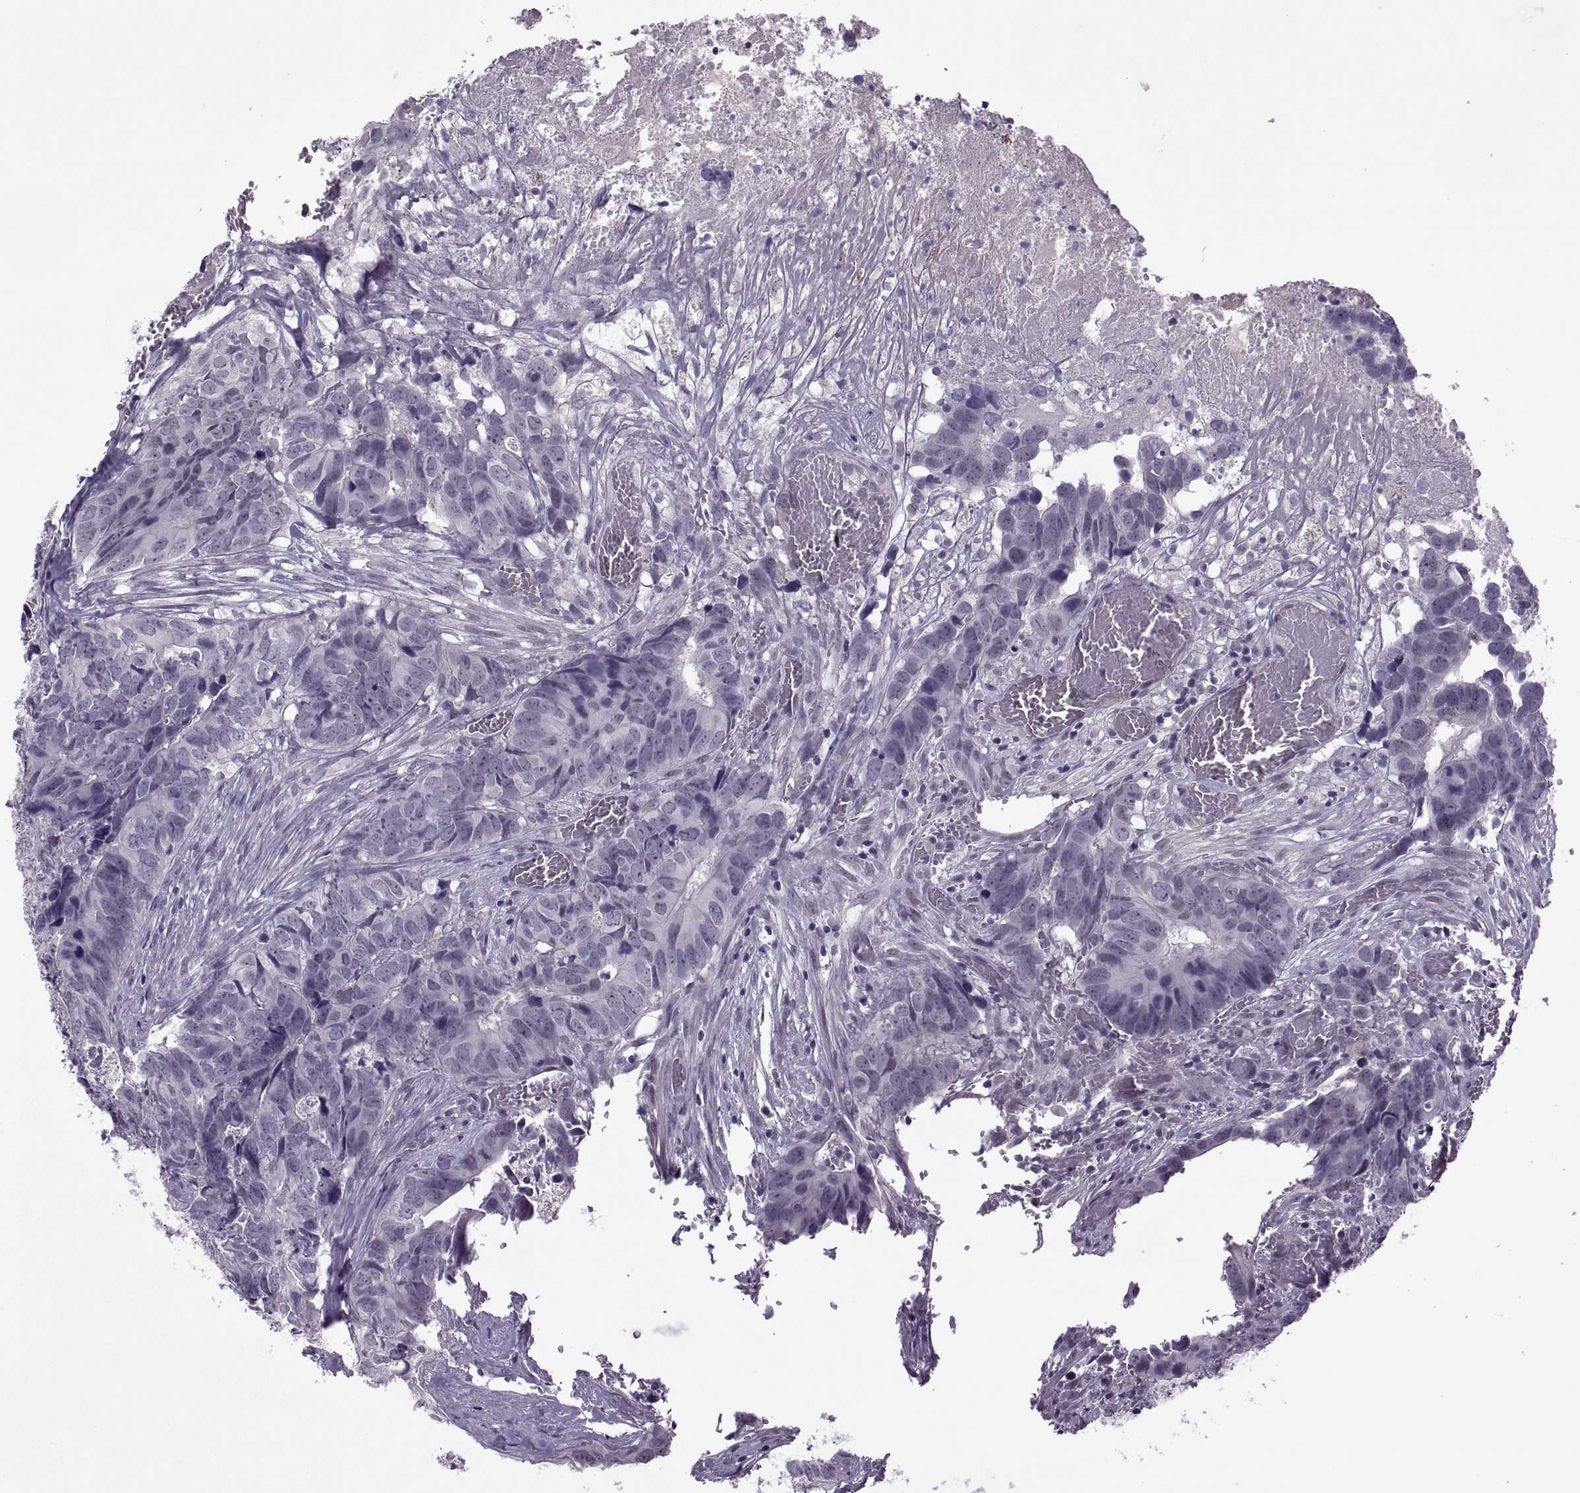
{"staining": {"intensity": "negative", "quantity": "none", "location": "none"}, "tissue": "colorectal cancer", "cell_type": "Tumor cells", "image_type": "cancer", "snomed": [{"axis": "morphology", "description": "Adenocarcinoma, NOS"}, {"axis": "topography", "description": "Colon"}], "caption": "This is an immunohistochemistry image of colorectal cancer (adenocarcinoma). There is no expression in tumor cells.", "gene": "ODF3", "patient": {"sex": "female", "age": 82}}